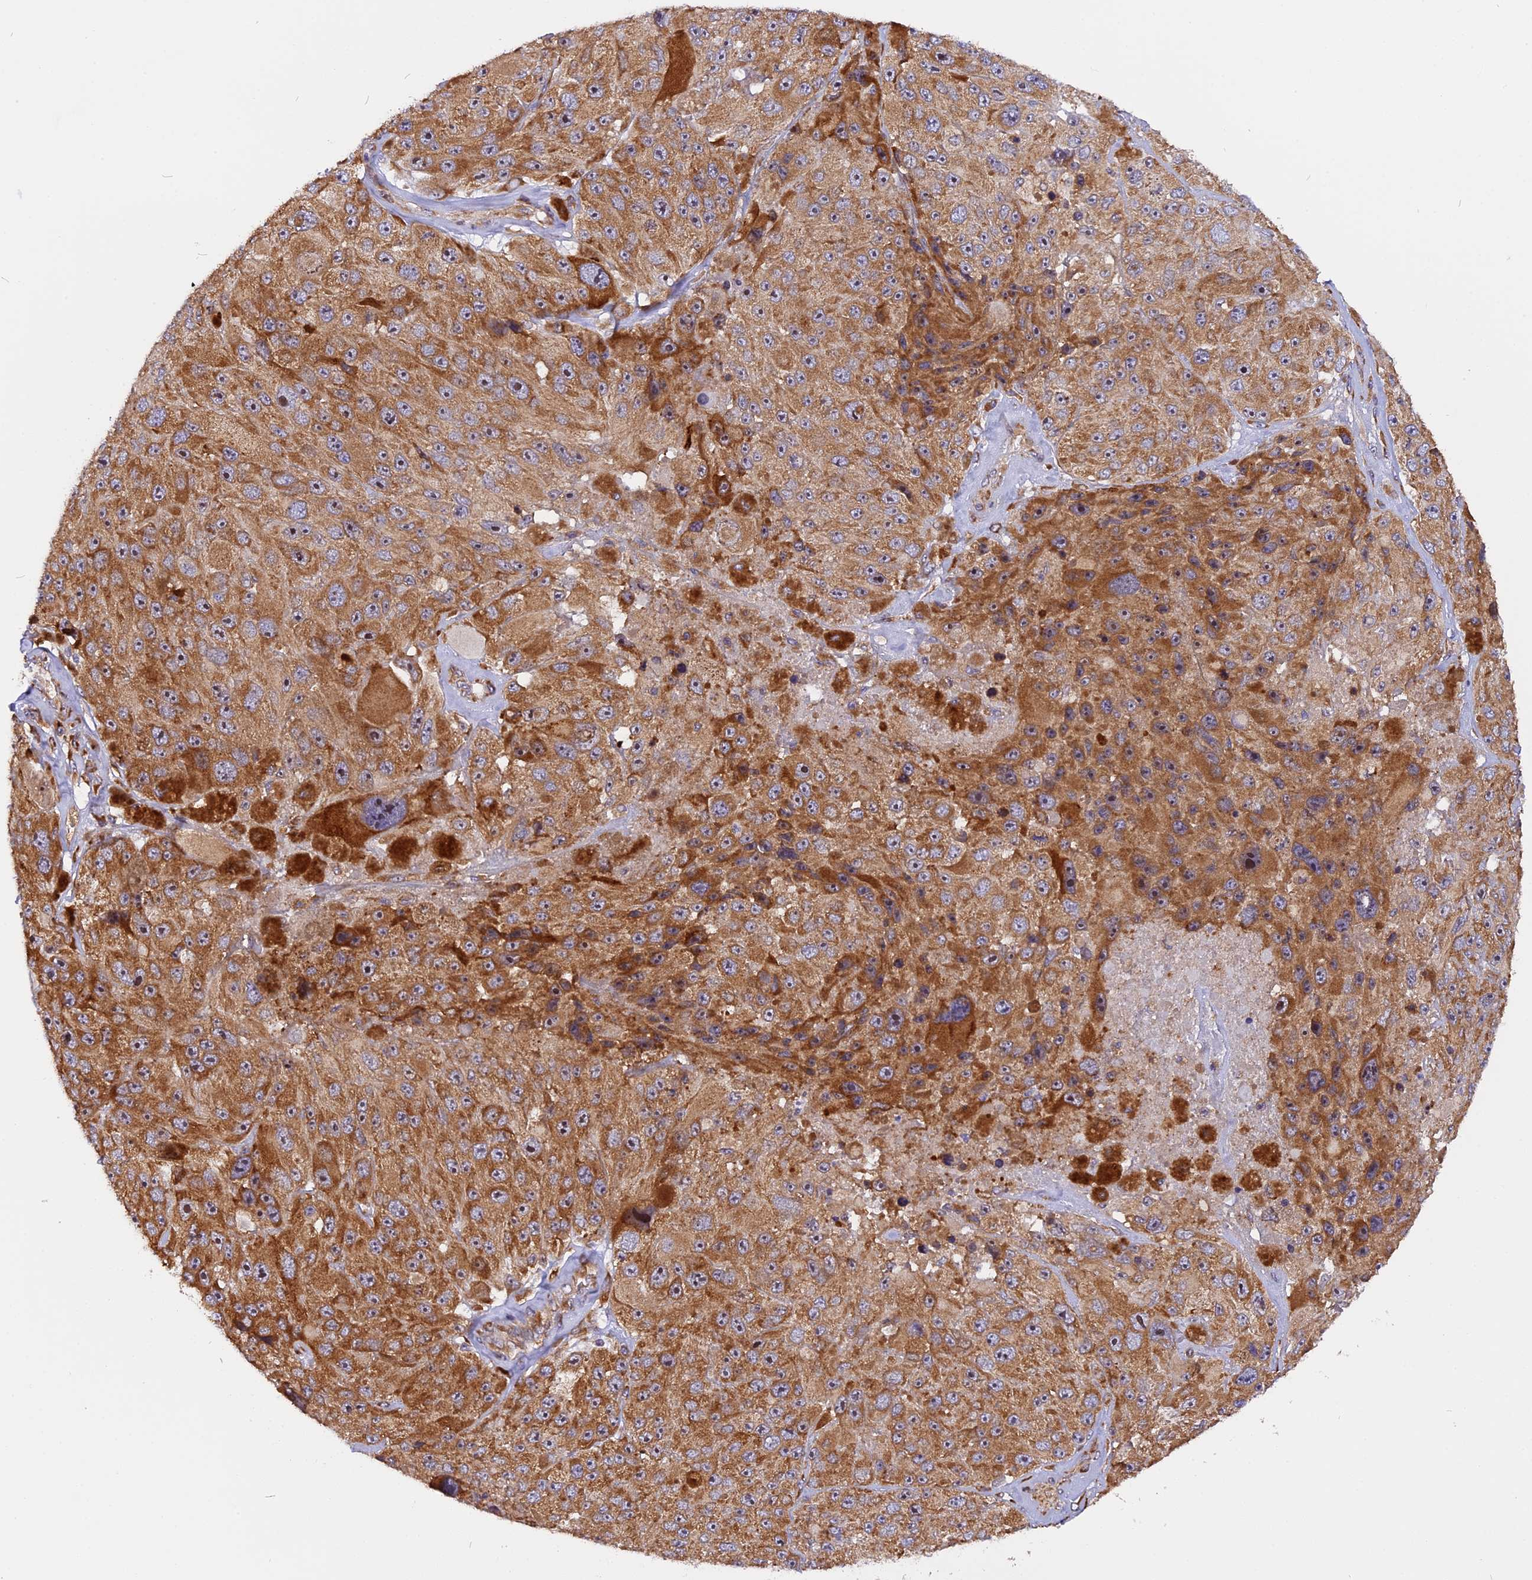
{"staining": {"intensity": "moderate", "quantity": ">75%", "location": "cytoplasmic/membranous"}, "tissue": "melanoma", "cell_type": "Tumor cells", "image_type": "cancer", "snomed": [{"axis": "morphology", "description": "Malignant melanoma, Metastatic site"}, {"axis": "topography", "description": "Lymph node"}], "caption": "High-magnification brightfield microscopy of malignant melanoma (metastatic site) stained with DAB (3,3'-diaminobenzidine) (brown) and counterstained with hematoxylin (blue). tumor cells exhibit moderate cytoplasmic/membranous expression is seen in approximately>75% of cells.", "gene": "GNPTAB", "patient": {"sex": "male", "age": 62}}